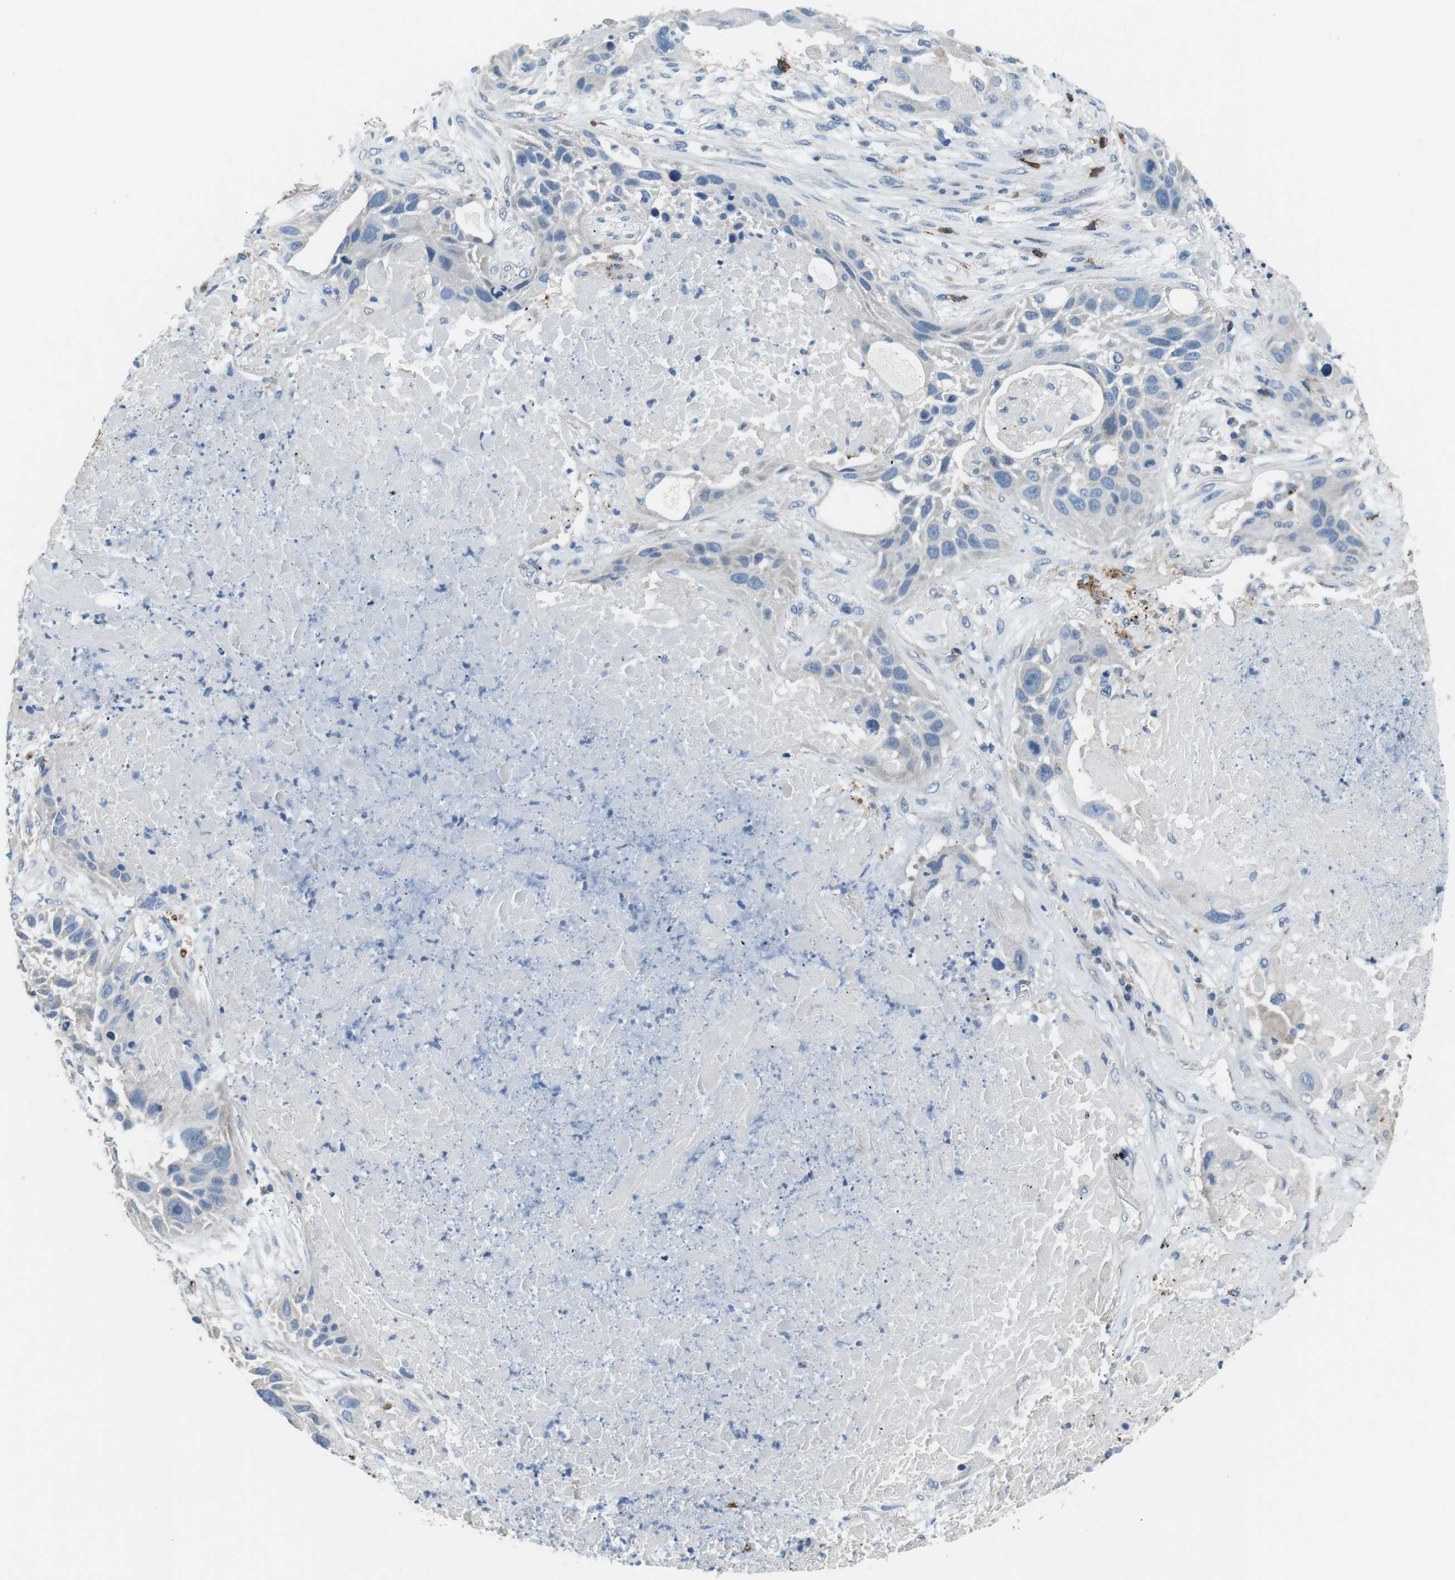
{"staining": {"intensity": "negative", "quantity": "none", "location": "none"}, "tissue": "lung cancer", "cell_type": "Tumor cells", "image_type": "cancer", "snomed": [{"axis": "morphology", "description": "Squamous cell carcinoma, NOS"}, {"axis": "topography", "description": "Lung"}], "caption": "This histopathology image is of lung cancer stained with immunohistochemistry (IHC) to label a protein in brown with the nuclei are counter-stained blue. There is no staining in tumor cells.", "gene": "CD6", "patient": {"sex": "male", "age": 57}}